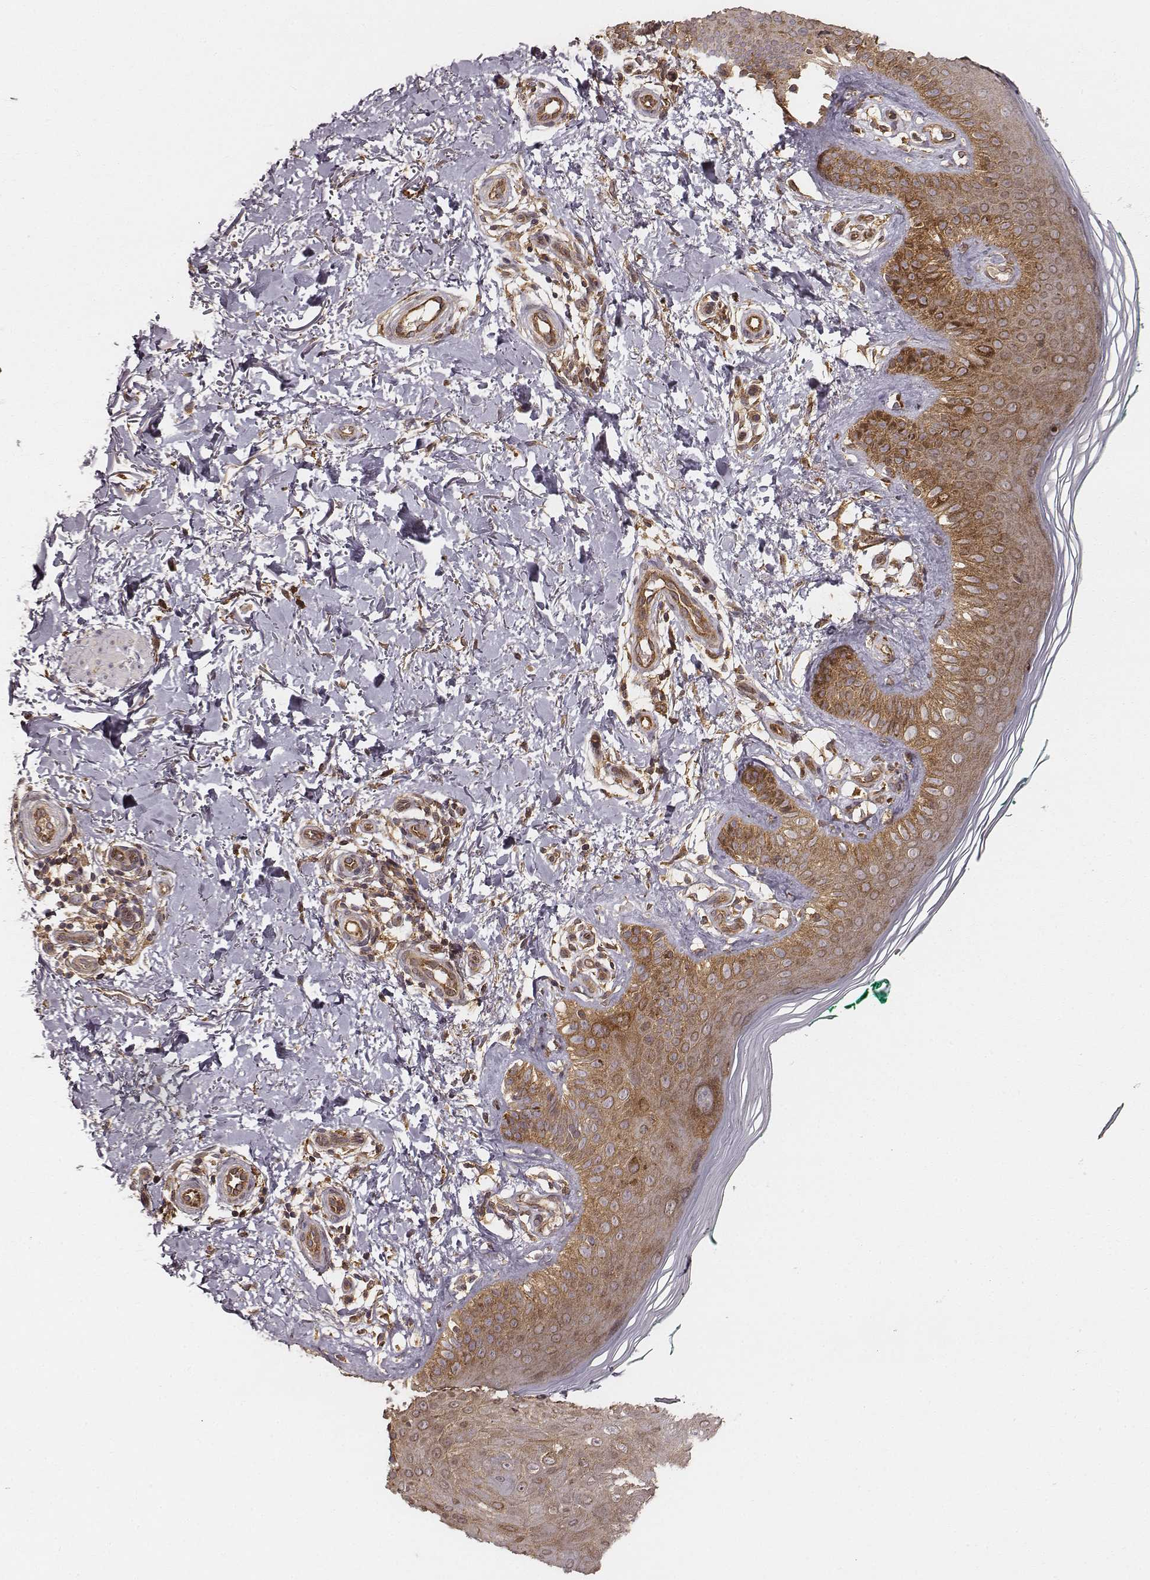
{"staining": {"intensity": "strong", "quantity": ">75%", "location": "cytoplasmic/membranous"}, "tissue": "skin", "cell_type": "Fibroblasts", "image_type": "normal", "snomed": [{"axis": "morphology", "description": "Normal tissue, NOS"}, {"axis": "morphology", "description": "Inflammation, NOS"}, {"axis": "morphology", "description": "Fibrosis, NOS"}, {"axis": "topography", "description": "Skin"}], "caption": "Protein expression analysis of unremarkable human skin reveals strong cytoplasmic/membranous expression in about >75% of fibroblasts.", "gene": "VPS26A", "patient": {"sex": "male", "age": 71}}